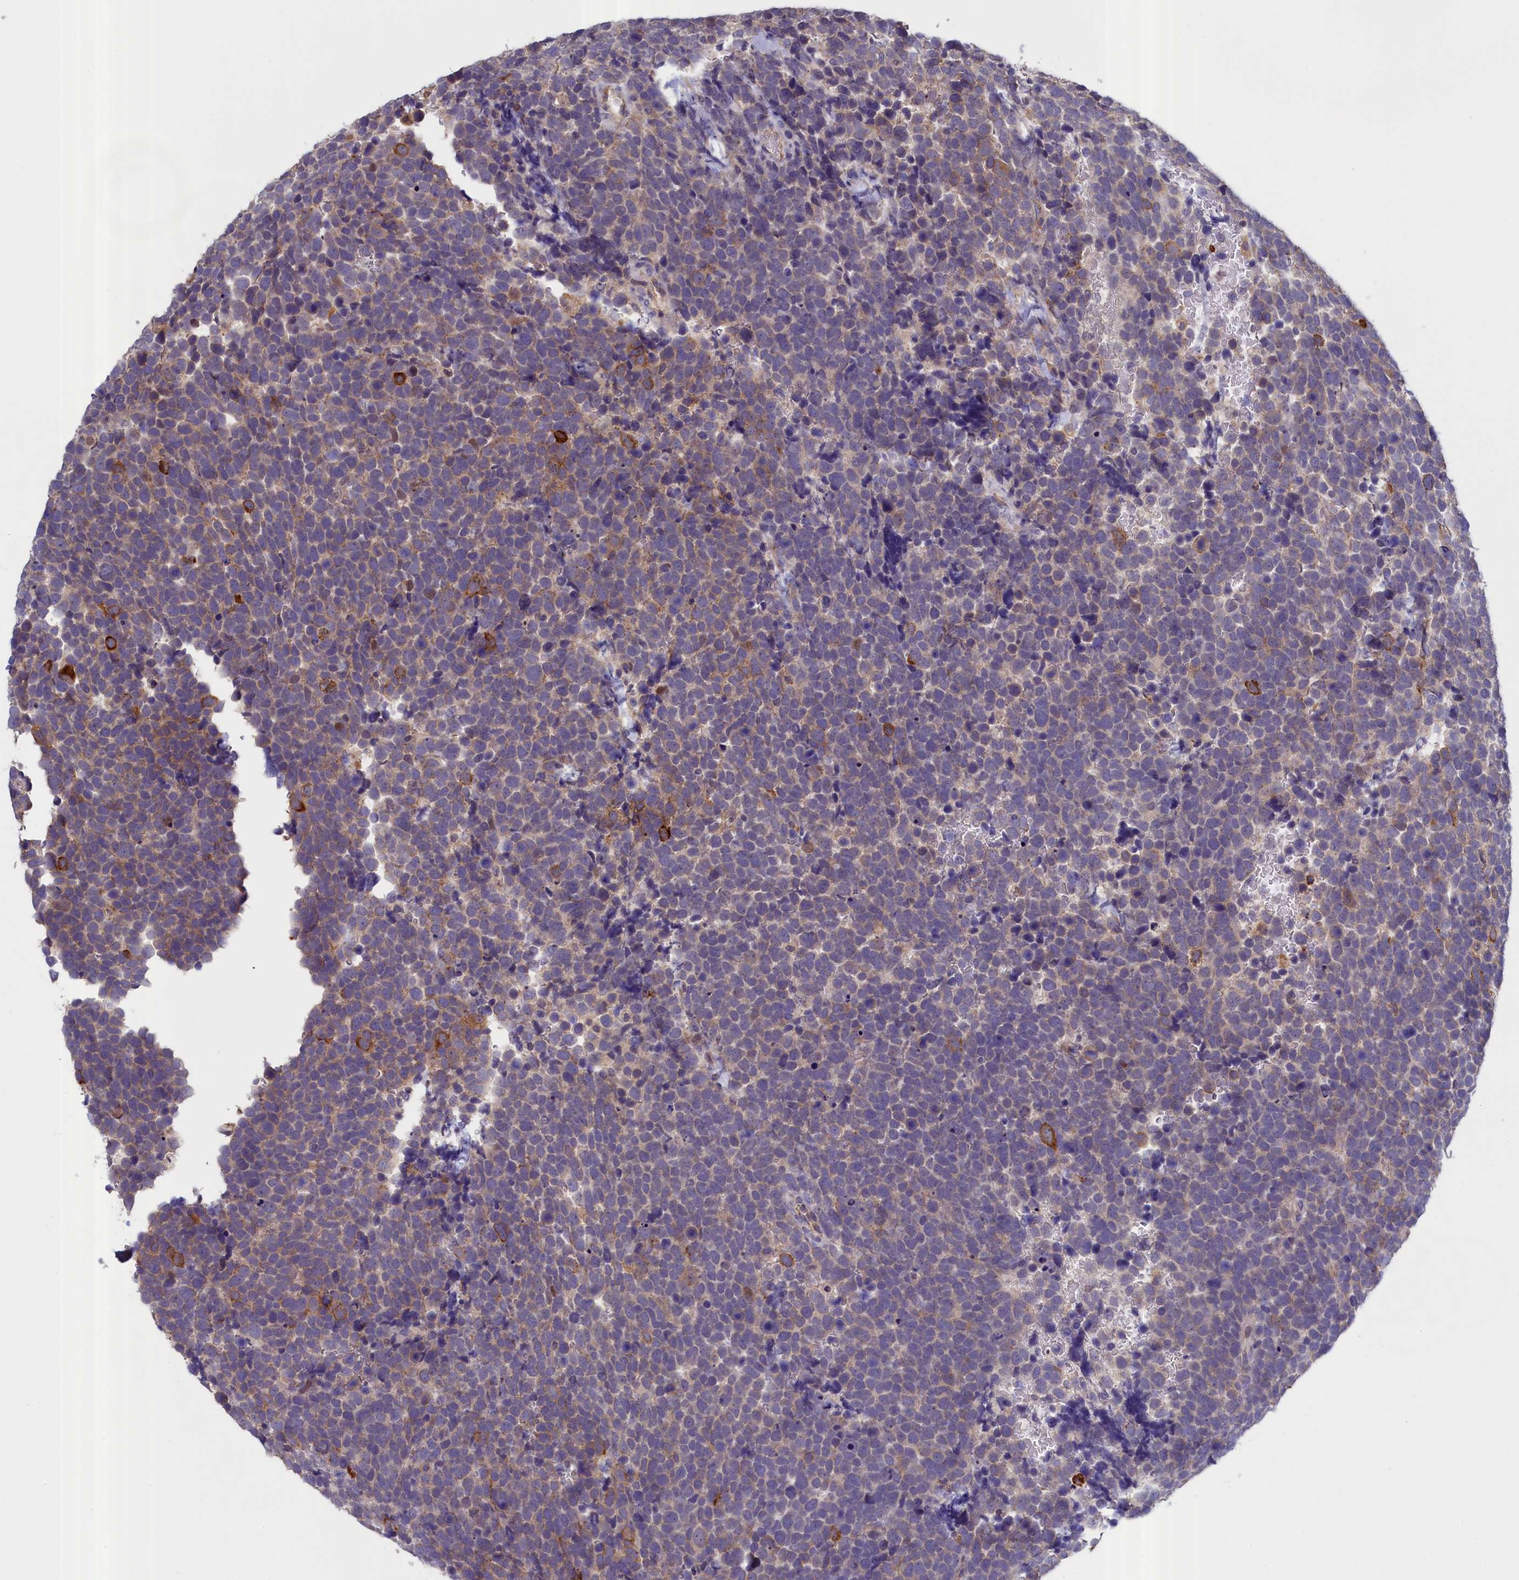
{"staining": {"intensity": "moderate", "quantity": "<25%", "location": "cytoplasmic/membranous"}, "tissue": "urothelial cancer", "cell_type": "Tumor cells", "image_type": "cancer", "snomed": [{"axis": "morphology", "description": "Urothelial carcinoma, High grade"}, {"axis": "topography", "description": "Urinary bladder"}], "caption": "Human urothelial cancer stained with a protein marker displays moderate staining in tumor cells.", "gene": "COL19A1", "patient": {"sex": "female", "age": 82}}